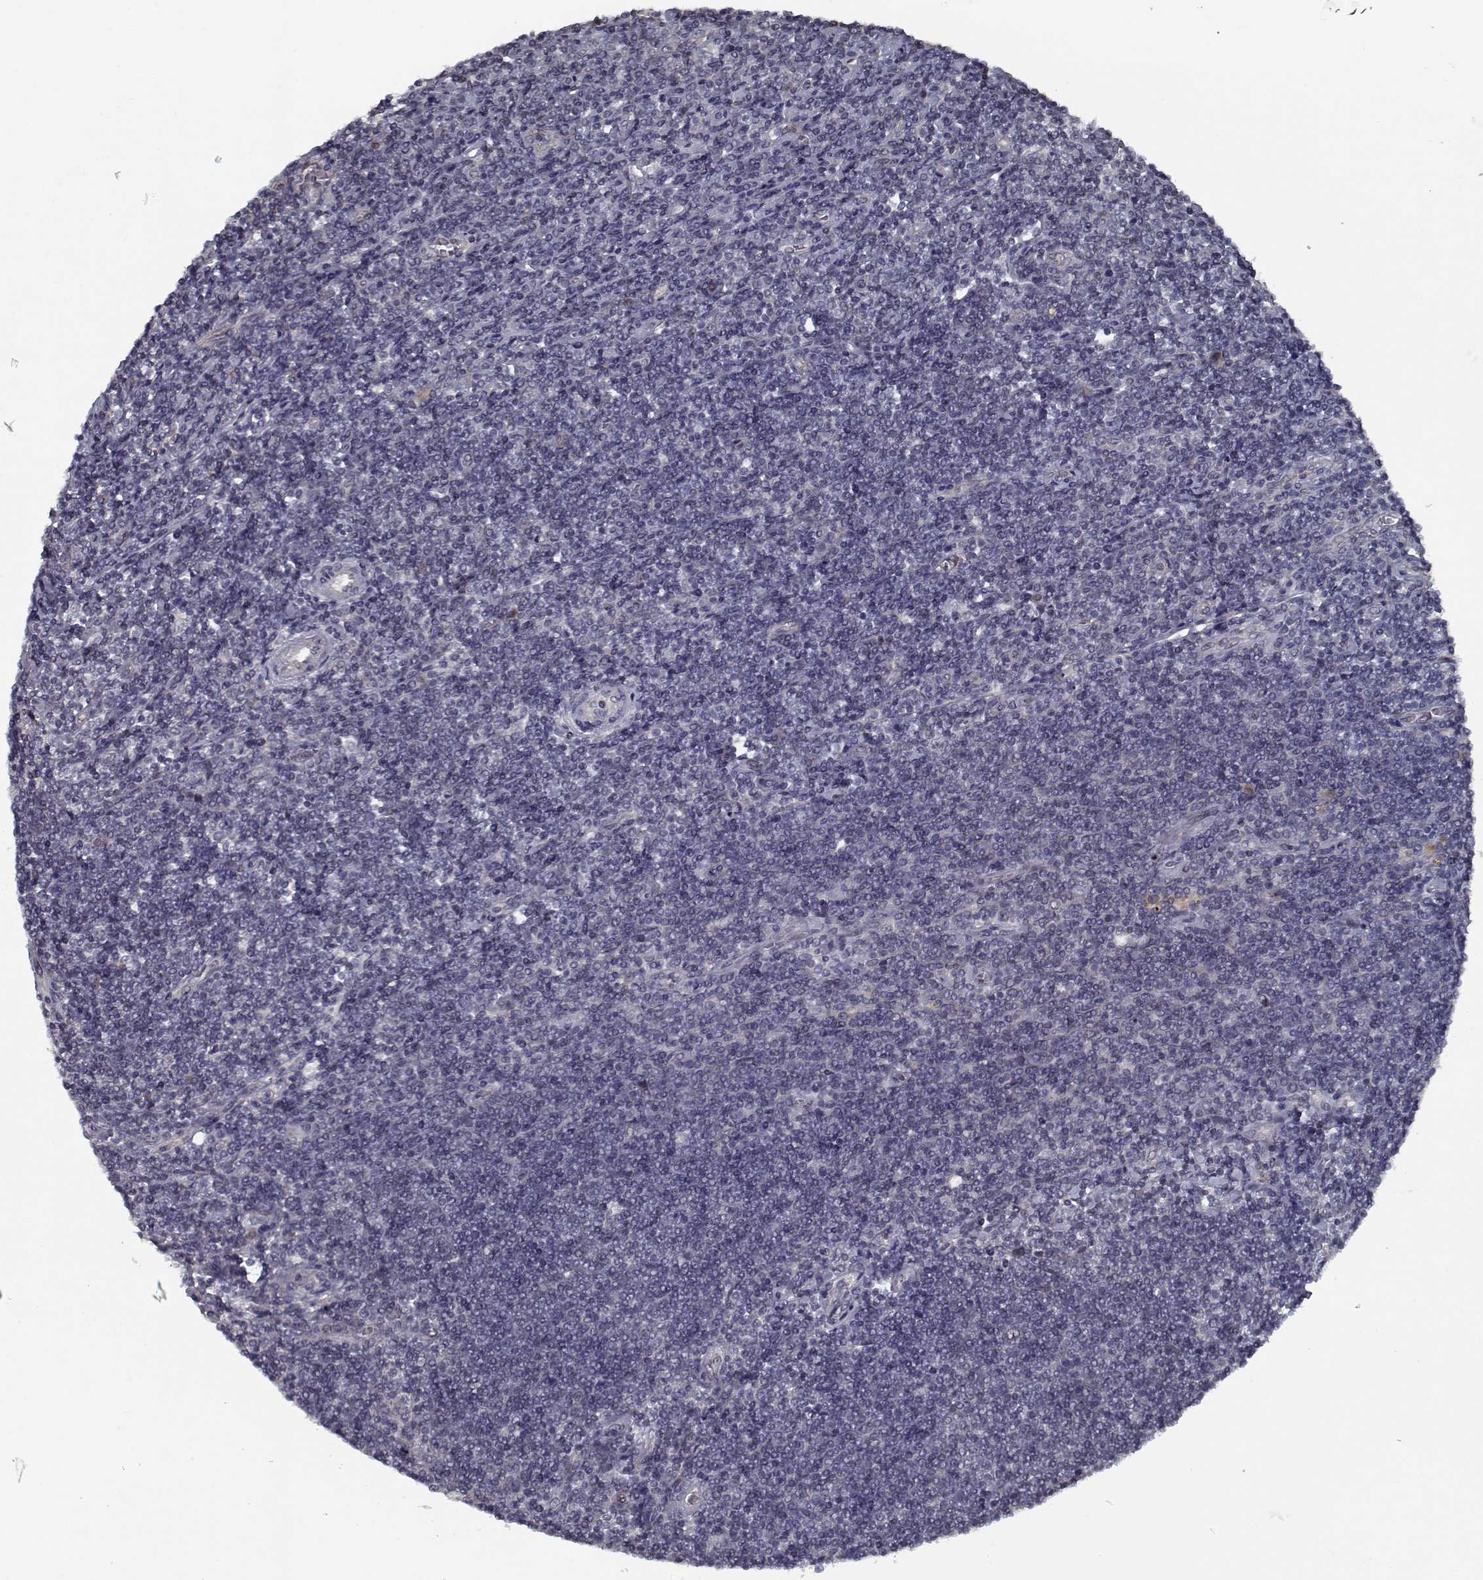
{"staining": {"intensity": "negative", "quantity": "none", "location": "none"}, "tissue": "lymphoma", "cell_type": "Tumor cells", "image_type": "cancer", "snomed": [{"axis": "morphology", "description": "Hodgkin's disease, NOS"}, {"axis": "topography", "description": "Lymph node"}], "caption": "This is an IHC micrograph of human lymphoma. There is no positivity in tumor cells.", "gene": "NLK", "patient": {"sex": "male", "age": 40}}